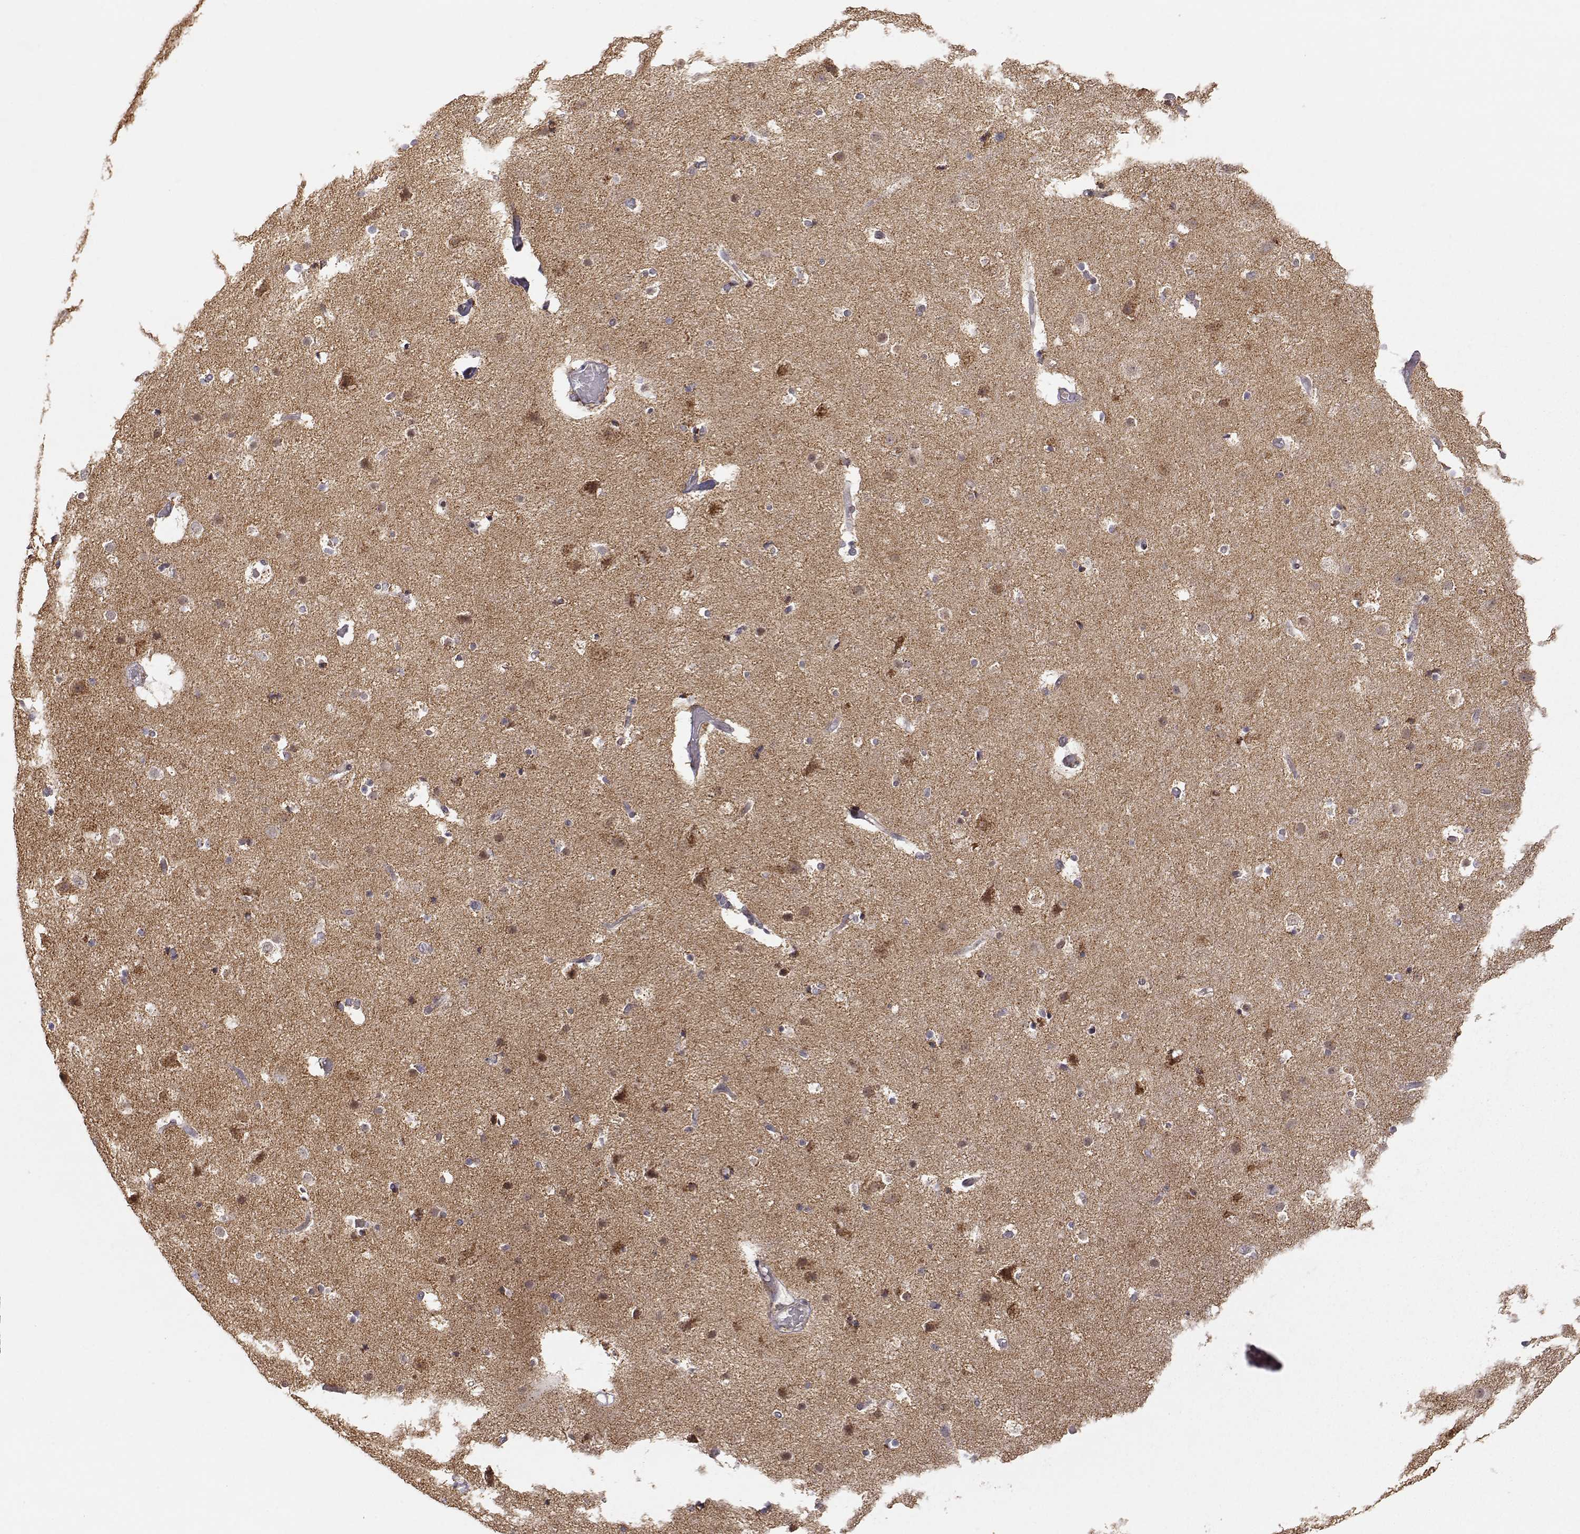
{"staining": {"intensity": "negative", "quantity": "none", "location": "none"}, "tissue": "cerebral cortex", "cell_type": "Endothelial cells", "image_type": "normal", "snomed": [{"axis": "morphology", "description": "Normal tissue, NOS"}, {"axis": "topography", "description": "Cerebral cortex"}], "caption": "The immunohistochemistry (IHC) micrograph has no significant positivity in endothelial cells of cerebral cortex. (IHC, brightfield microscopy, high magnification).", "gene": "EXOG", "patient": {"sex": "female", "age": 52}}